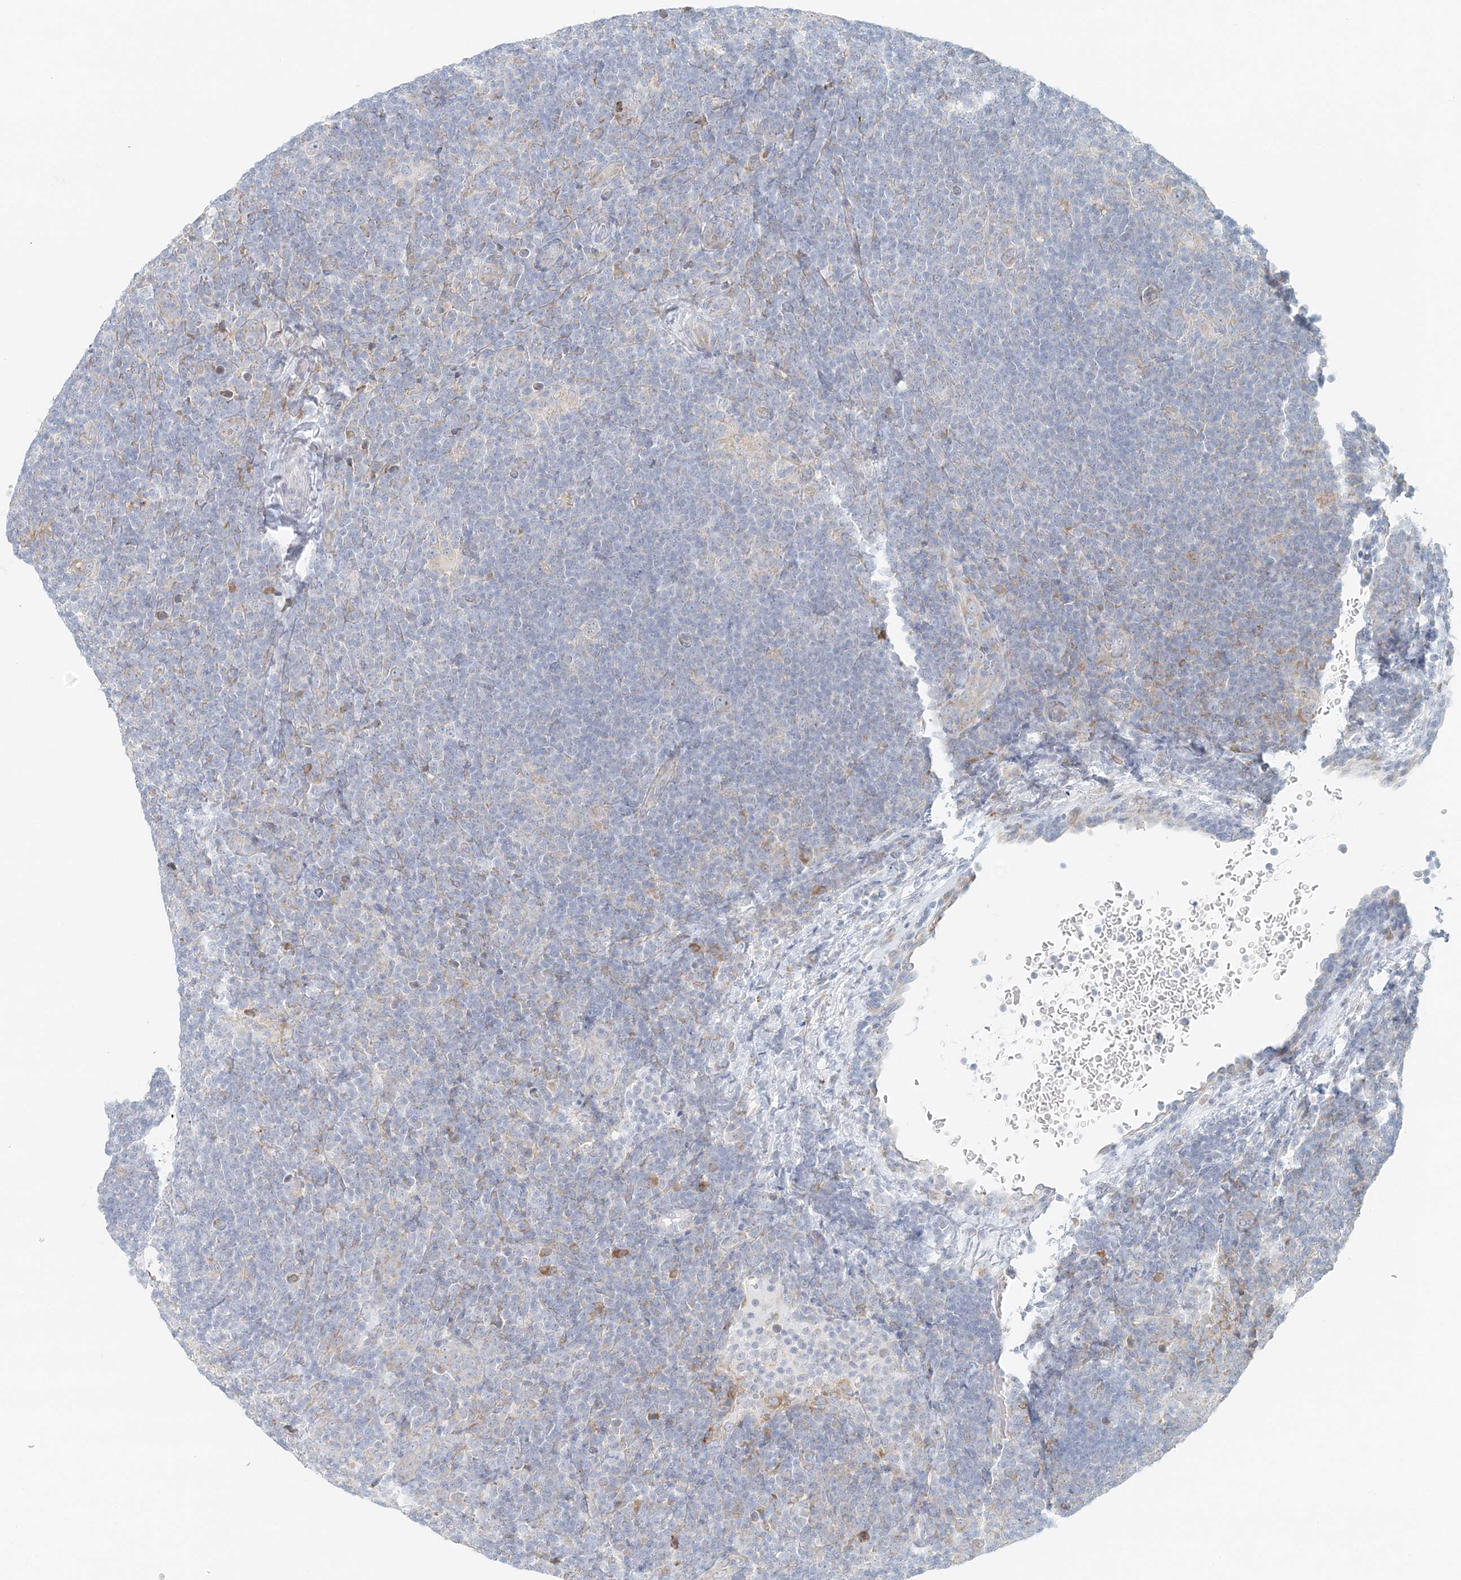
{"staining": {"intensity": "negative", "quantity": "none", "location": "none"}, "tissue": "lymphoma", "cell_type": "Tumor cells", "image_type": "cancer", "snomed": [{"axis": "morphology", "description": "Hodgkin's disease, NOS"}, {"axis": "topography", "description": "Lymph node"}], "caption": "High magnification brightfield microscopy of Hodgkin's disease stained with DAB (brown) and counterstained with hematoxylin (blue): tumor cells show no significant positivity.", "gene": "STK11IP", "patient": {"sex": "female", "age": 57}}